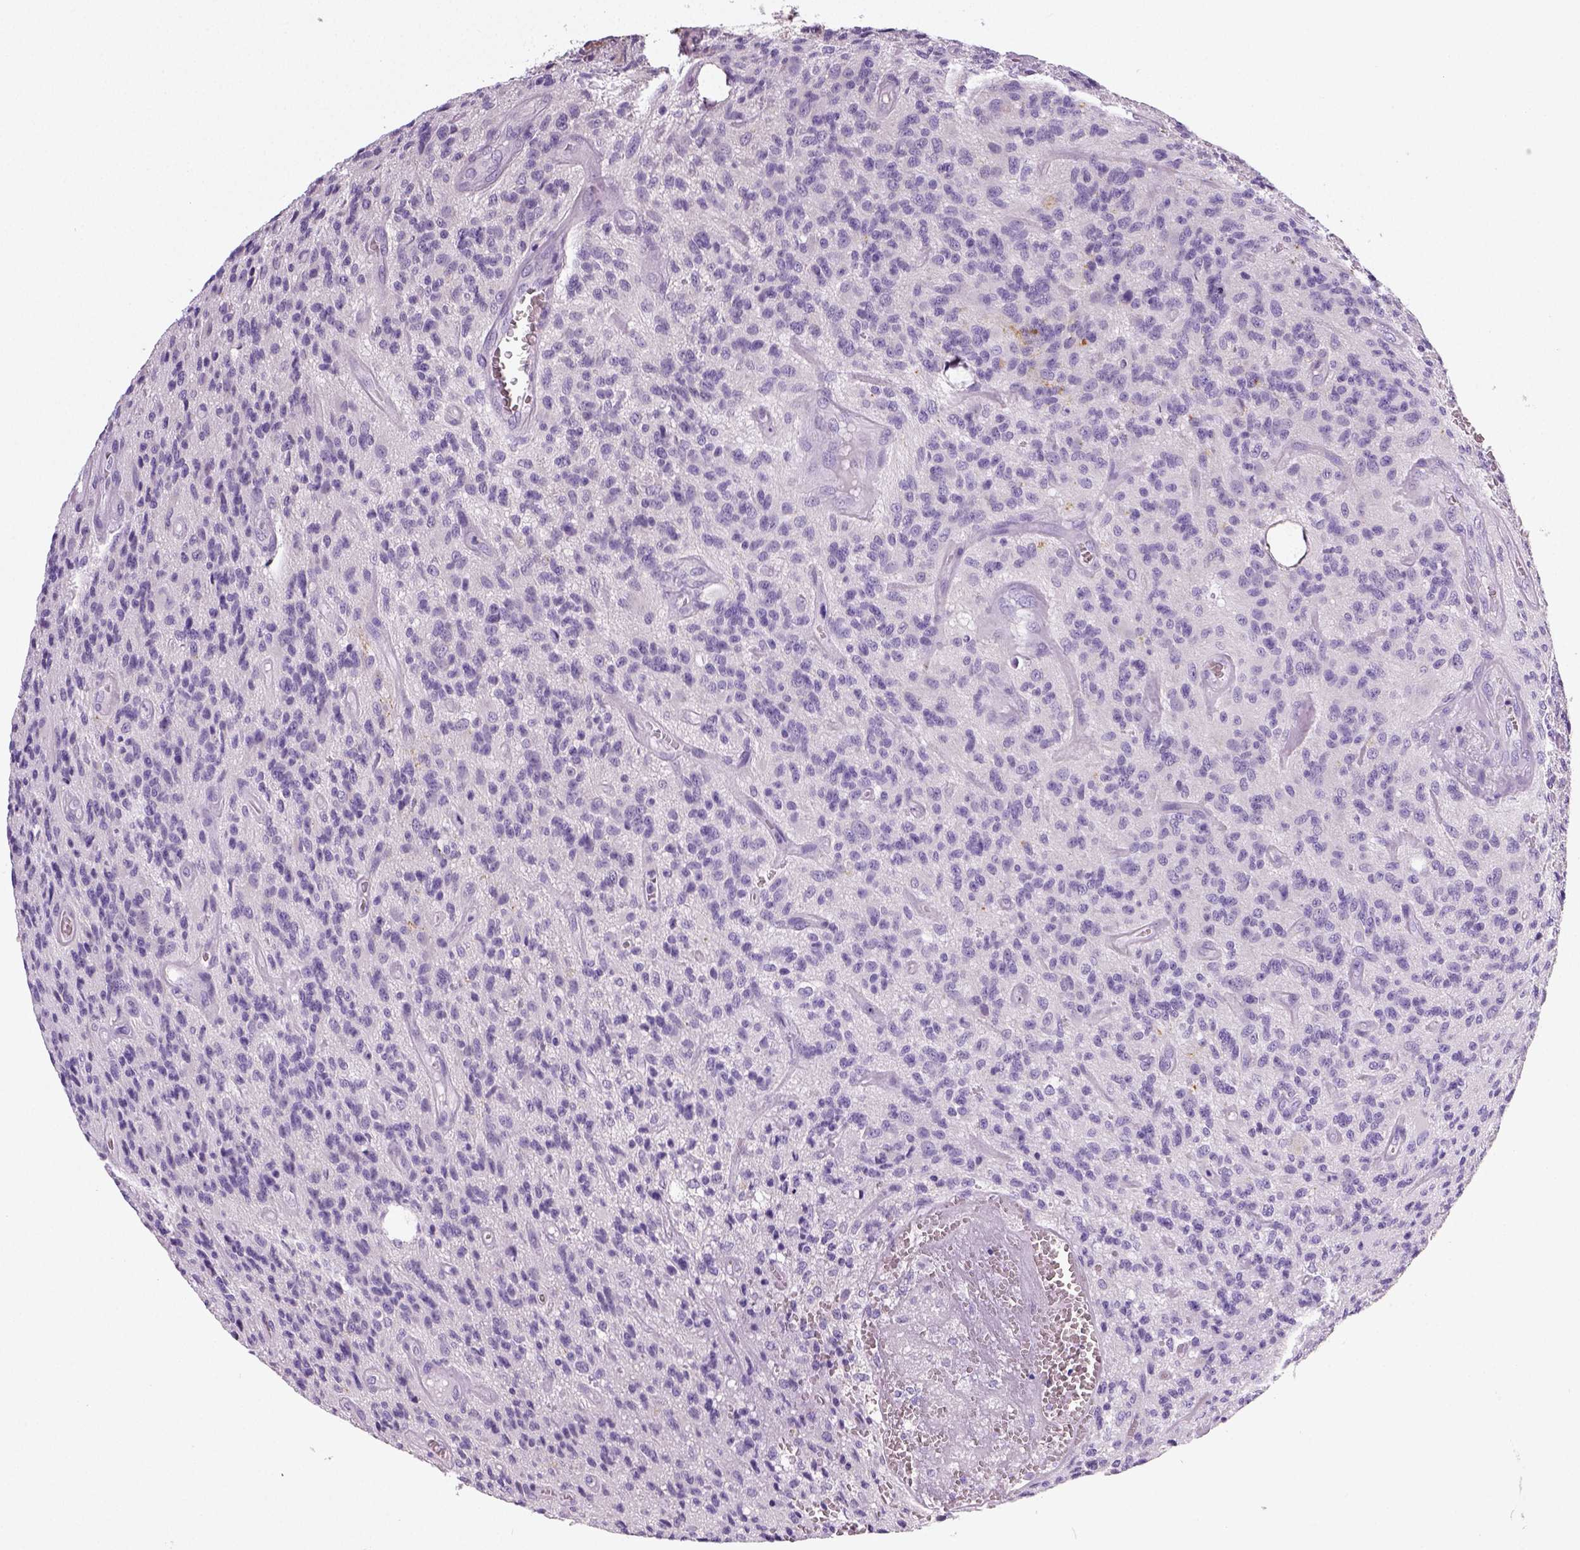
{"staining": {"intensity": "negative", "quantity": "none", "location": "none"}, "tissue": "glioma", "cell_type": "Tumor cells", "image_type": "cancer", "snomed": [{"axis": "morphology", "description": "Glioma, malignant, High grade"}, {"axis": "topography", "description": "Brain"}], "caption": "A high-resolution histopathology image shows IHC staining of malignant high-grade glioma, which displays no significant expression in tumor cells. The staining is performed using DAB brown chromogen with nuclei counter-stained in using hematoxylin.", "gene": "NECAB2", "patient": {"sex": "male", "age": 76}}